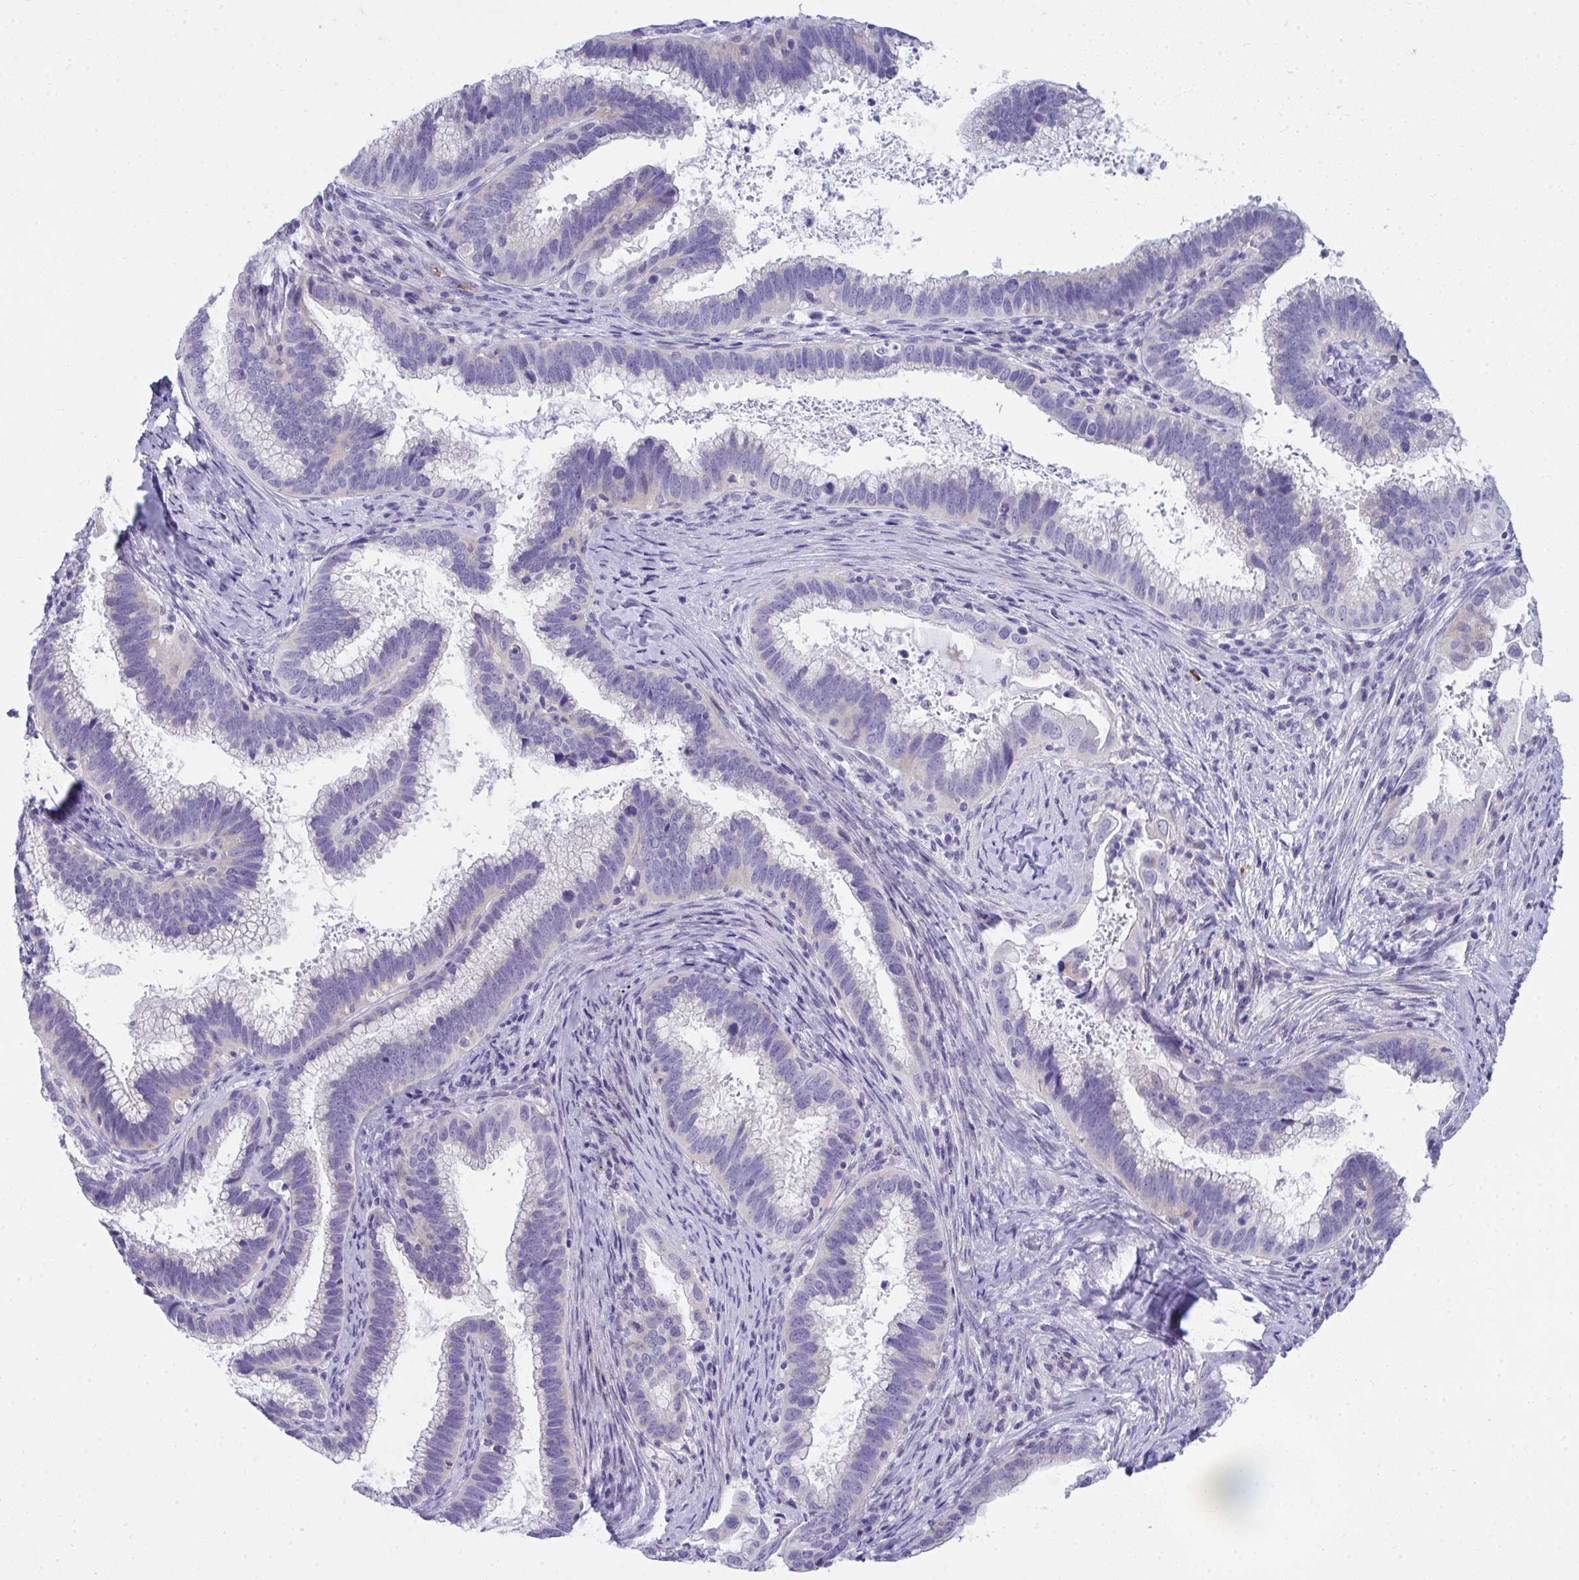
{"staining": {"intensity": "weak", "quantity": "<25%", "location": "cytoplasmic/membranous"}, "tissue": "cervical cancer", "cell_type": "Tumor cells", "image_type": "cancer", "snomed": [{"axis": "morphology", "description": "Adenocarcinoma, NOS"}, {"axis": "topography", "description": "Cervix"}], "caption": "The histopathology image demonstrates no staining of tumor cells in adenocarcinoma (cervical).", "gene": "TSBP1", "patient": {"sex": "female", "age": 56}}